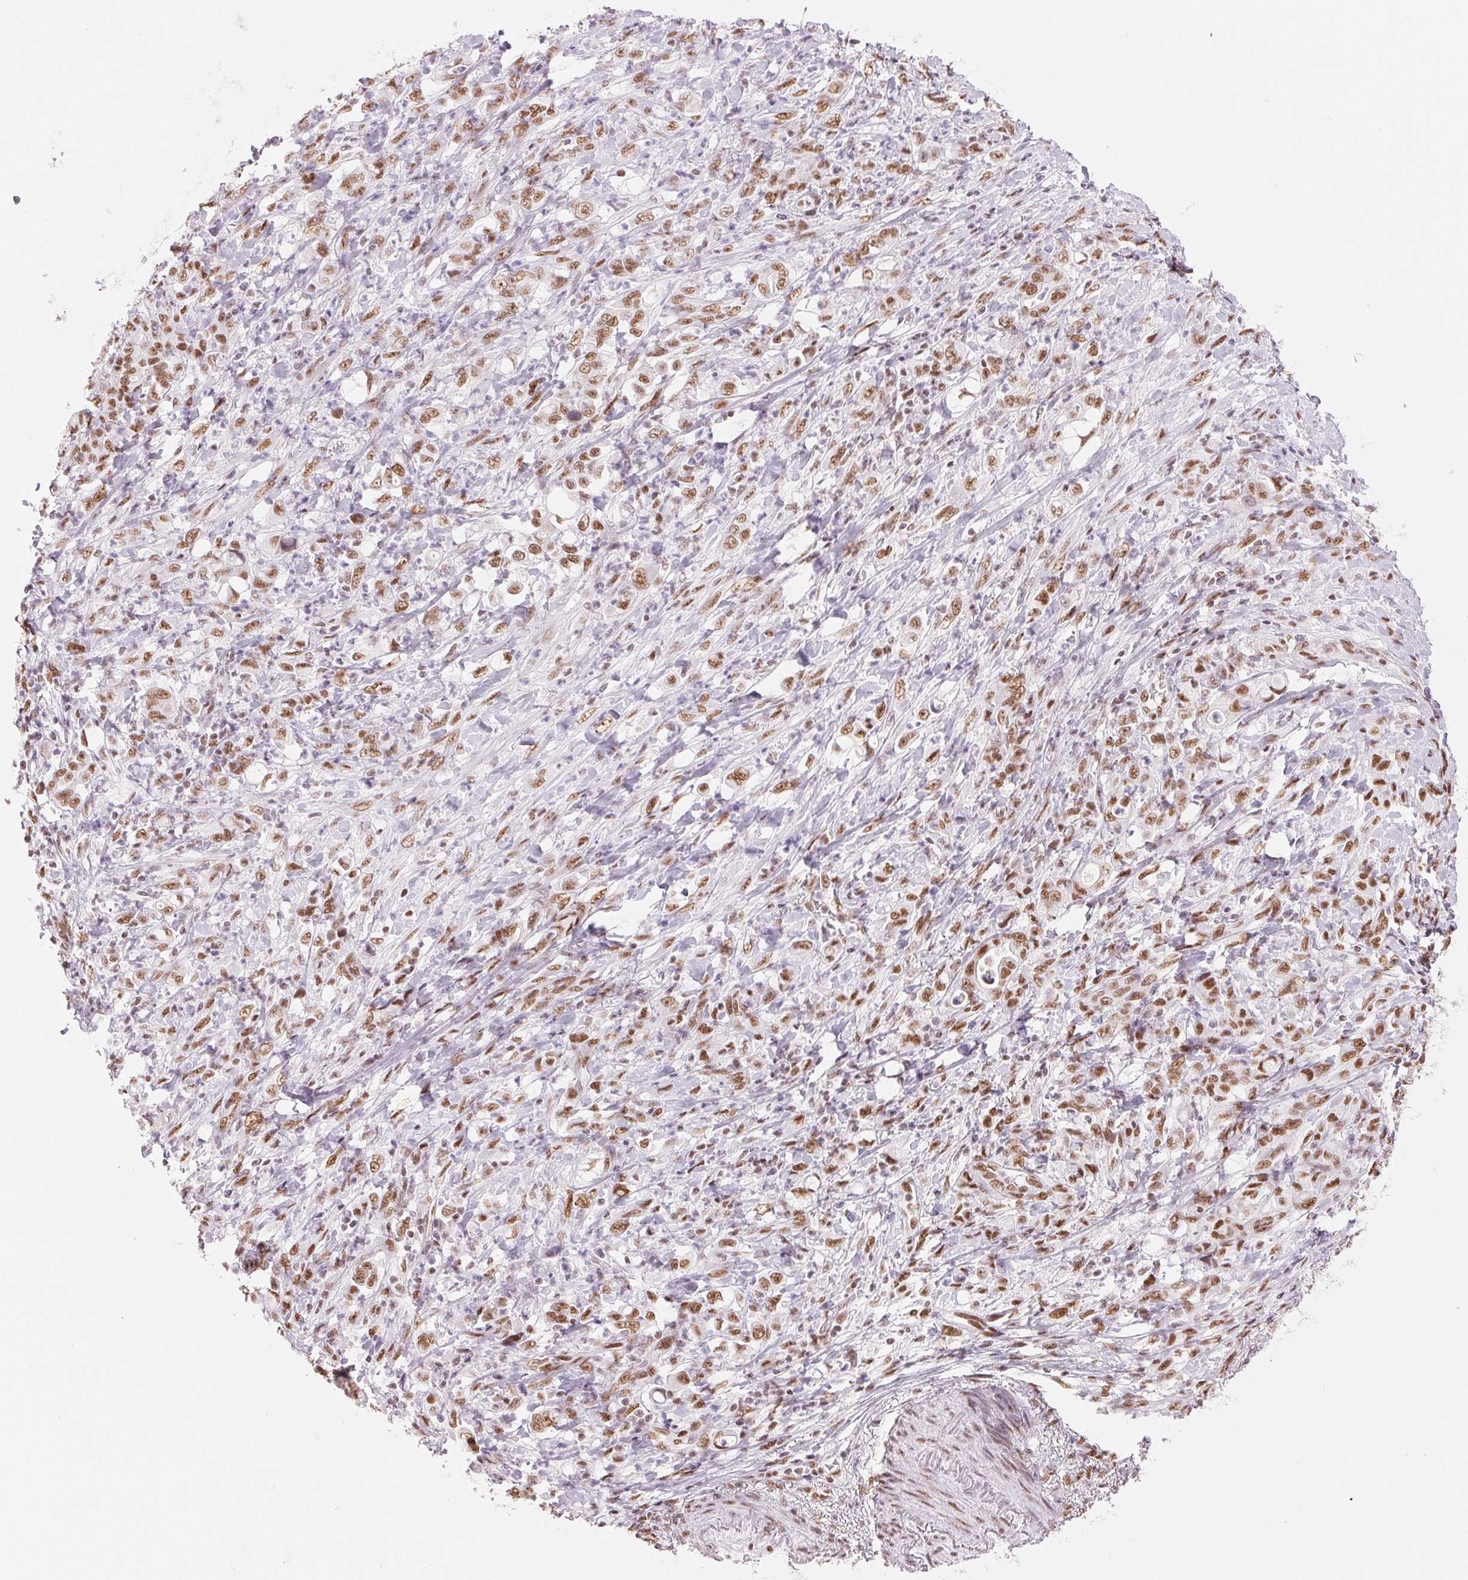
{"staining": {"intensity": "moderate", "quantity": ">75%", "location": "nuclear"}, "tissue": "stomach cancer", "cell_type": "Tumor cells", "image_type": "cancer", "snomed": [{"axis": "morphology", "description": "Adenocarcinoma, NOS"}, {"axis": "topography", "description": "Stomach"}], "caption": "Protein positivity by IHC reveals moderate nuclear positivity in approximately >75% of tumor cells in stomach cancer (adenocarcinoma). The protein is stained brown, and the nuclei are stained in blue (DAB (3,3'-diaminobenzidine) IHC with brightfield microscopy, high magnification).", "gene": "ZFR2", "patient": {"sex": "female", "age": 79}}